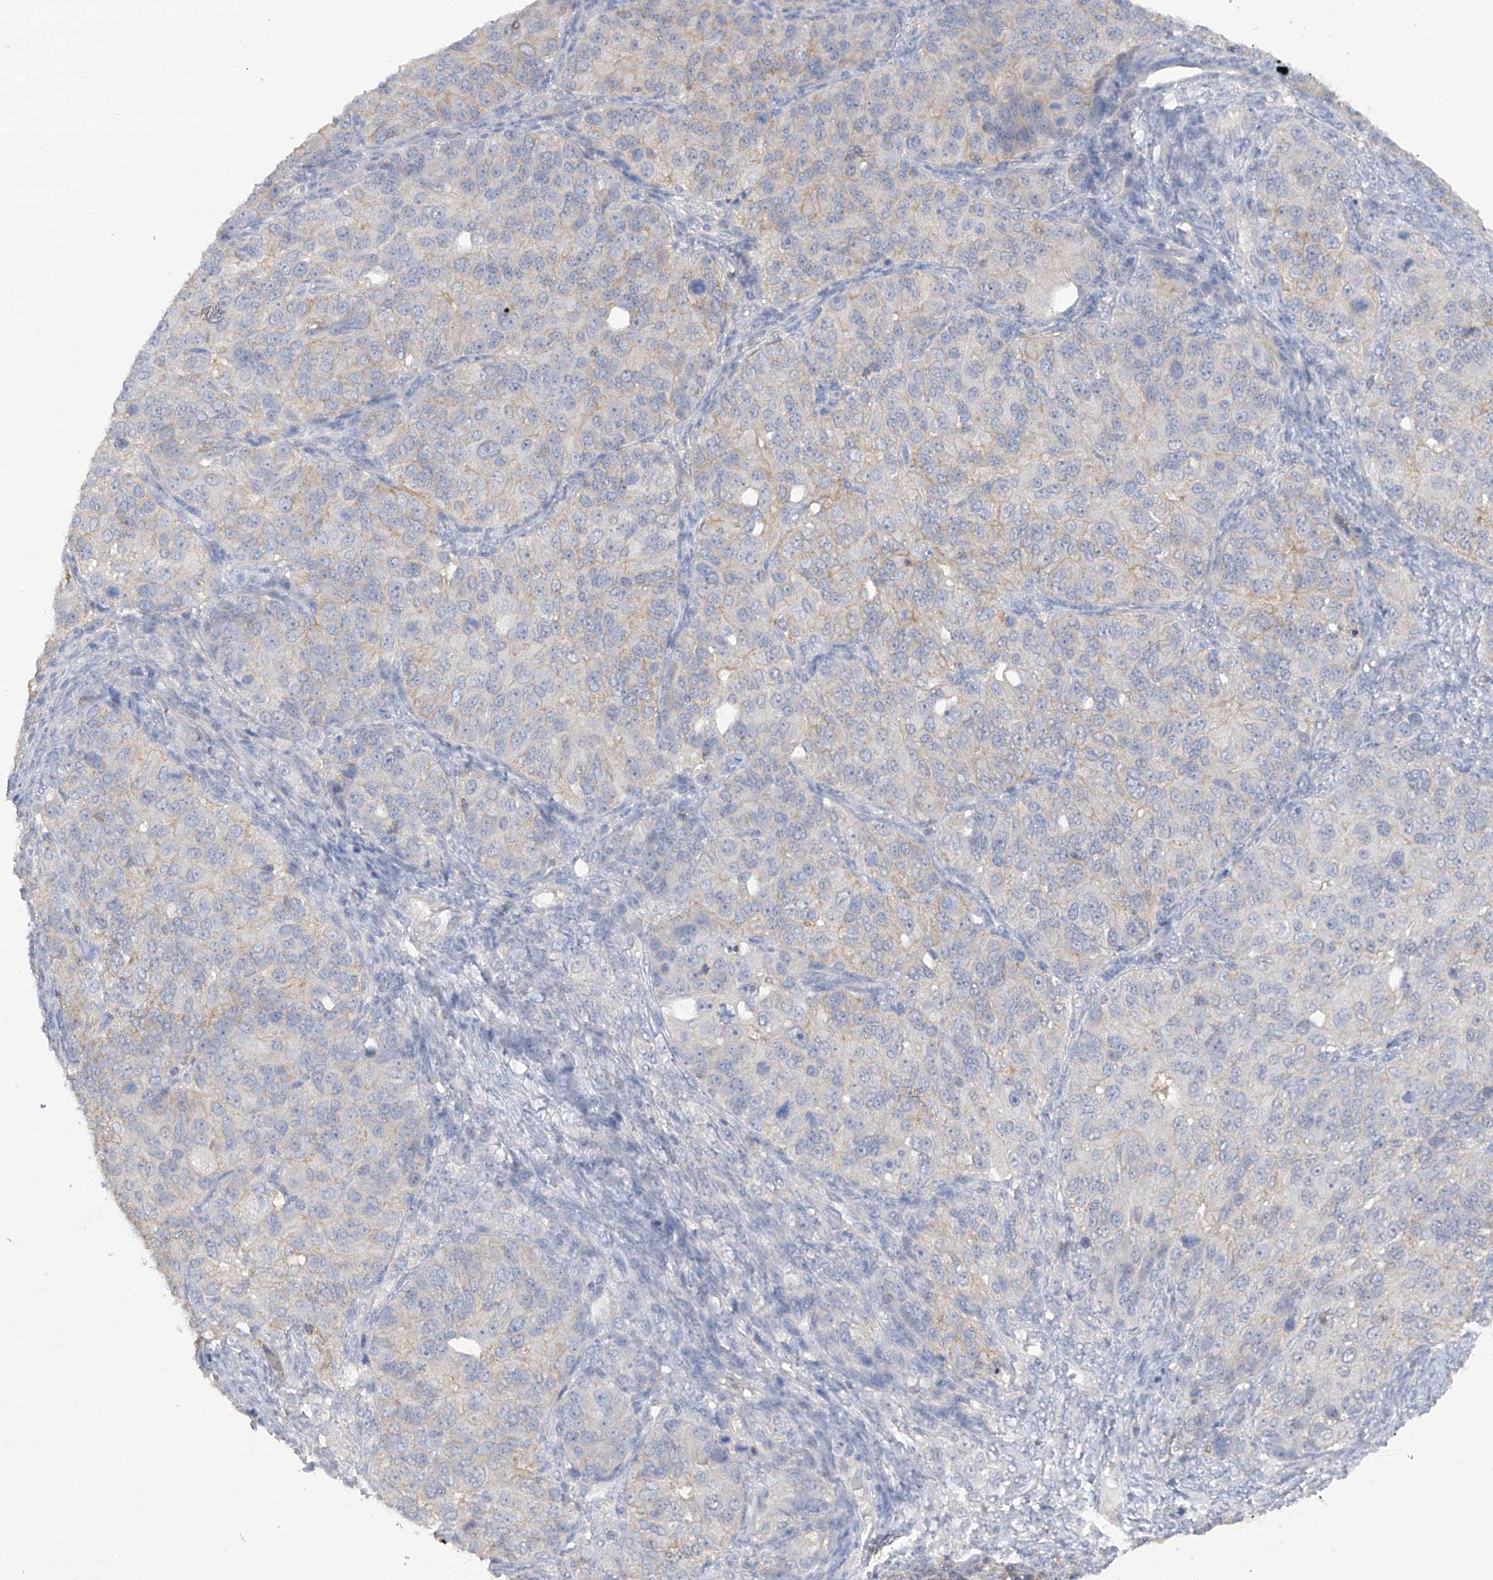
{"staining": {"intensity": "weak", "quantity": "<25%", "location": "cytoplasmic/membranous"}, "tissue": "ovarian cancer", "cell_type": "Tumor cells", "image_type": "cancer", "snomed": [{"axis": "morphology", "description": "Carcinoma, endometroid"}, {"axis": "topography", "description": "Ovary"}], "caption": "Tumor cells are negative for brown protein staining in ovarian cancer.", "gene": "HAS3", "patient": {"sex": "female", "age": 51}}